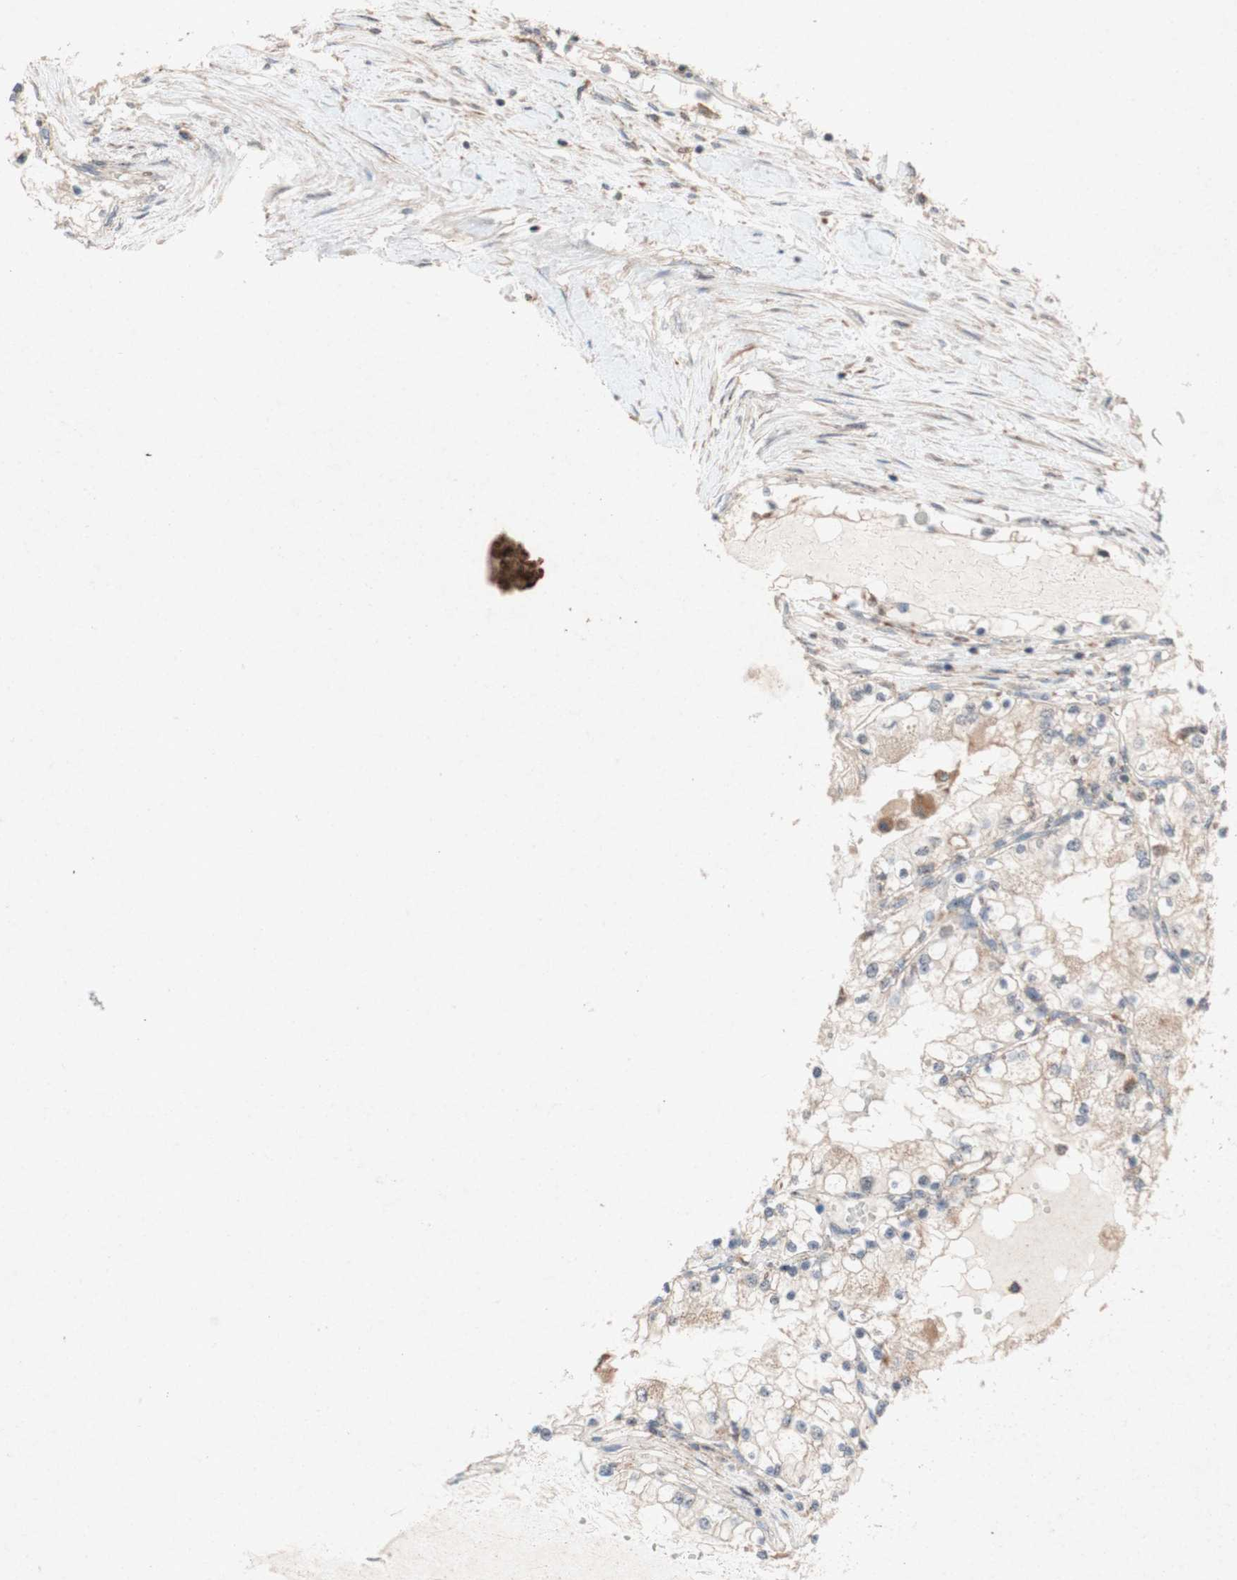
{"staining": {"intensity": "weak", "quantity": ">75%", "location": "cytoplasmic/membranous"}, "tissue": "renal cancer", "cell_type": "Tumor cells", "image_type": "cancer", "snomed": [{"axis": "morphology", "description": "Adenocarcinoma, NOS"}, {"axis": "topography", "description": "Kidney"}], "caption": "Adenocarcinoma (renal) was stained to show a protein in brown. There is low levels of weak cytoplasmic/membranous staining in approximately >75% of tumor cells. The staining is performed using DAB brown chromogen to label protein expression. The nuclei are counter-stained blue using hematoxylin.", "gene": "ATP6V1F", "patient": {"sex": "male", "age": 68}}